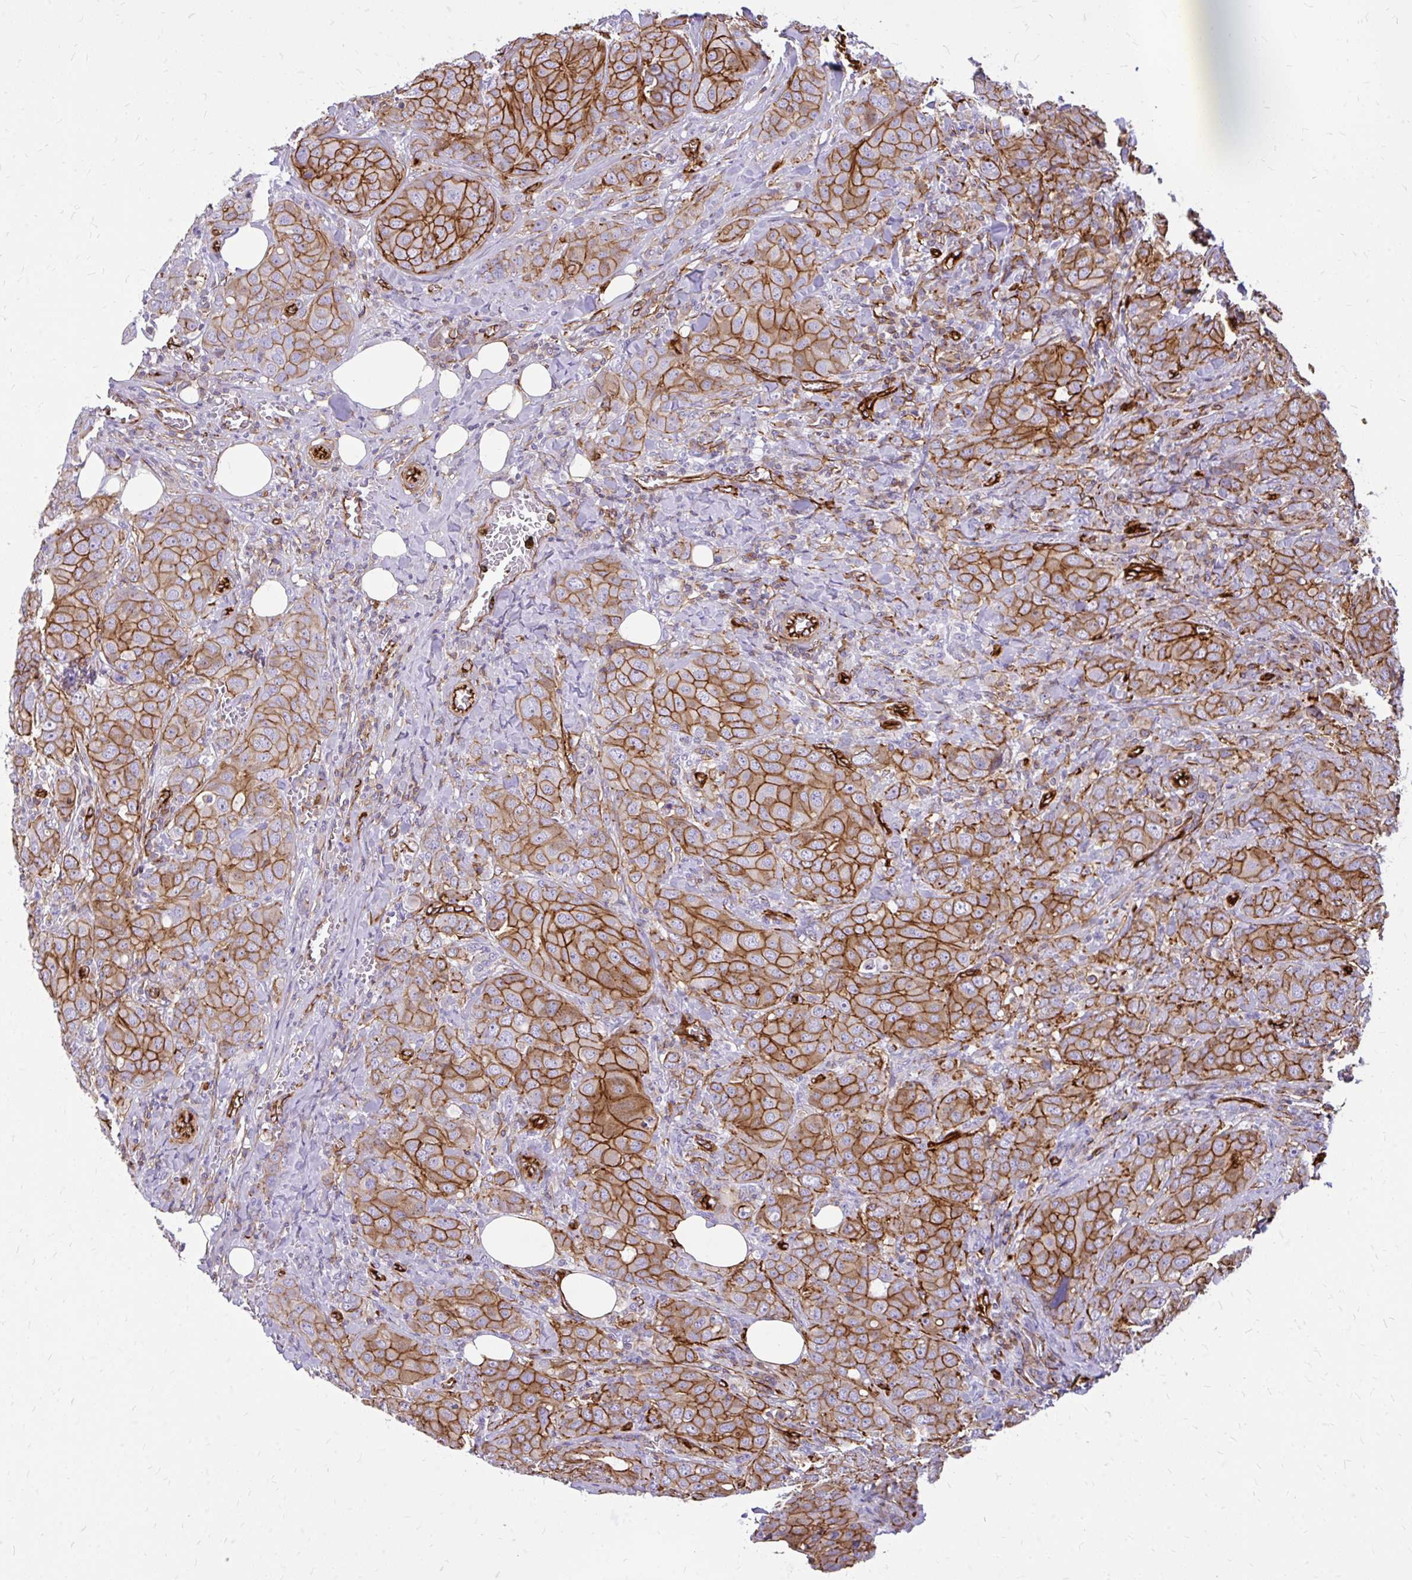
{"staining": {"intensity": "moderate", "quantity": ">75%", "location": "cytoplasmic/membranous"}, "tissue": "breast cancer", "cell_type": "Tumor cells", "image_type": "cancer", "snomed": [{"axis": "morphology", "description": "Duct carcinoma"}, {"axis": "topography", "description": "Breast"}], "caption": "Immunohistochemical staining of infiltrating ductal carcinoma (breast) shows moderate cytoplasmic/membranous protein staining in about >75% of tumor cells.", "gene": "MAP1LC3B", "patient": {"sex": "female", "age": 43}}